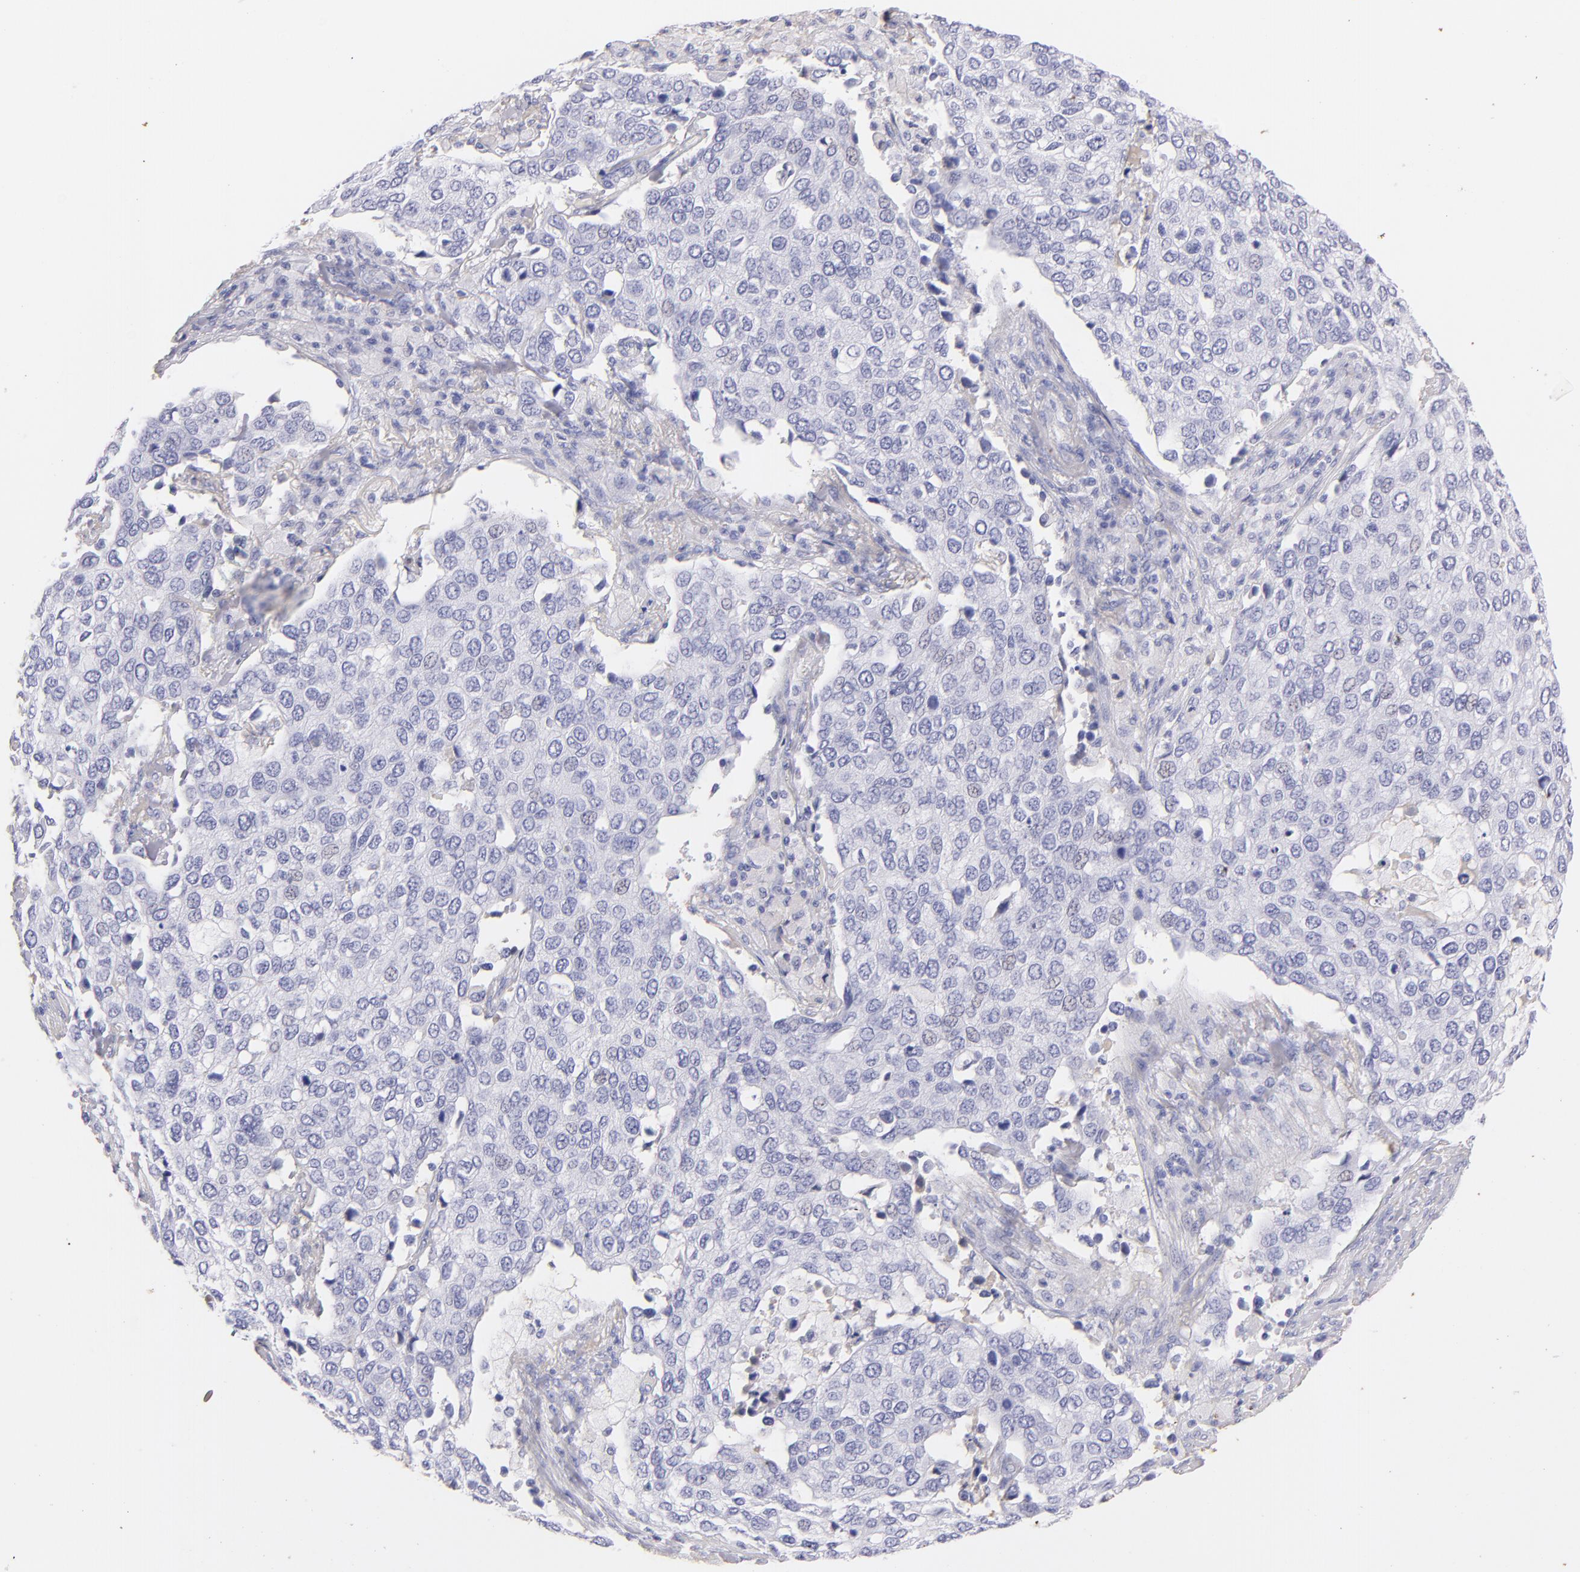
{"staining": {"intensity": "negative", "quantity": "none", "location": "none"}, "tissue": "cervical cancer", "cell_type": "Tumor cells", "image_type": "cancer", "snomed": [{"axis": "morphology", "description": "Squamous cell carcinoma, NOS"}, {"axis": "topography", "description": "Cervix"}], "caption": "Human squamous cell carcinoma (cervical) stained for a protein using immunohistochemistry demonstrates no staining in tumor cells.", "gene": "FGB", "patient": {"sex": "female", "age": 54}}